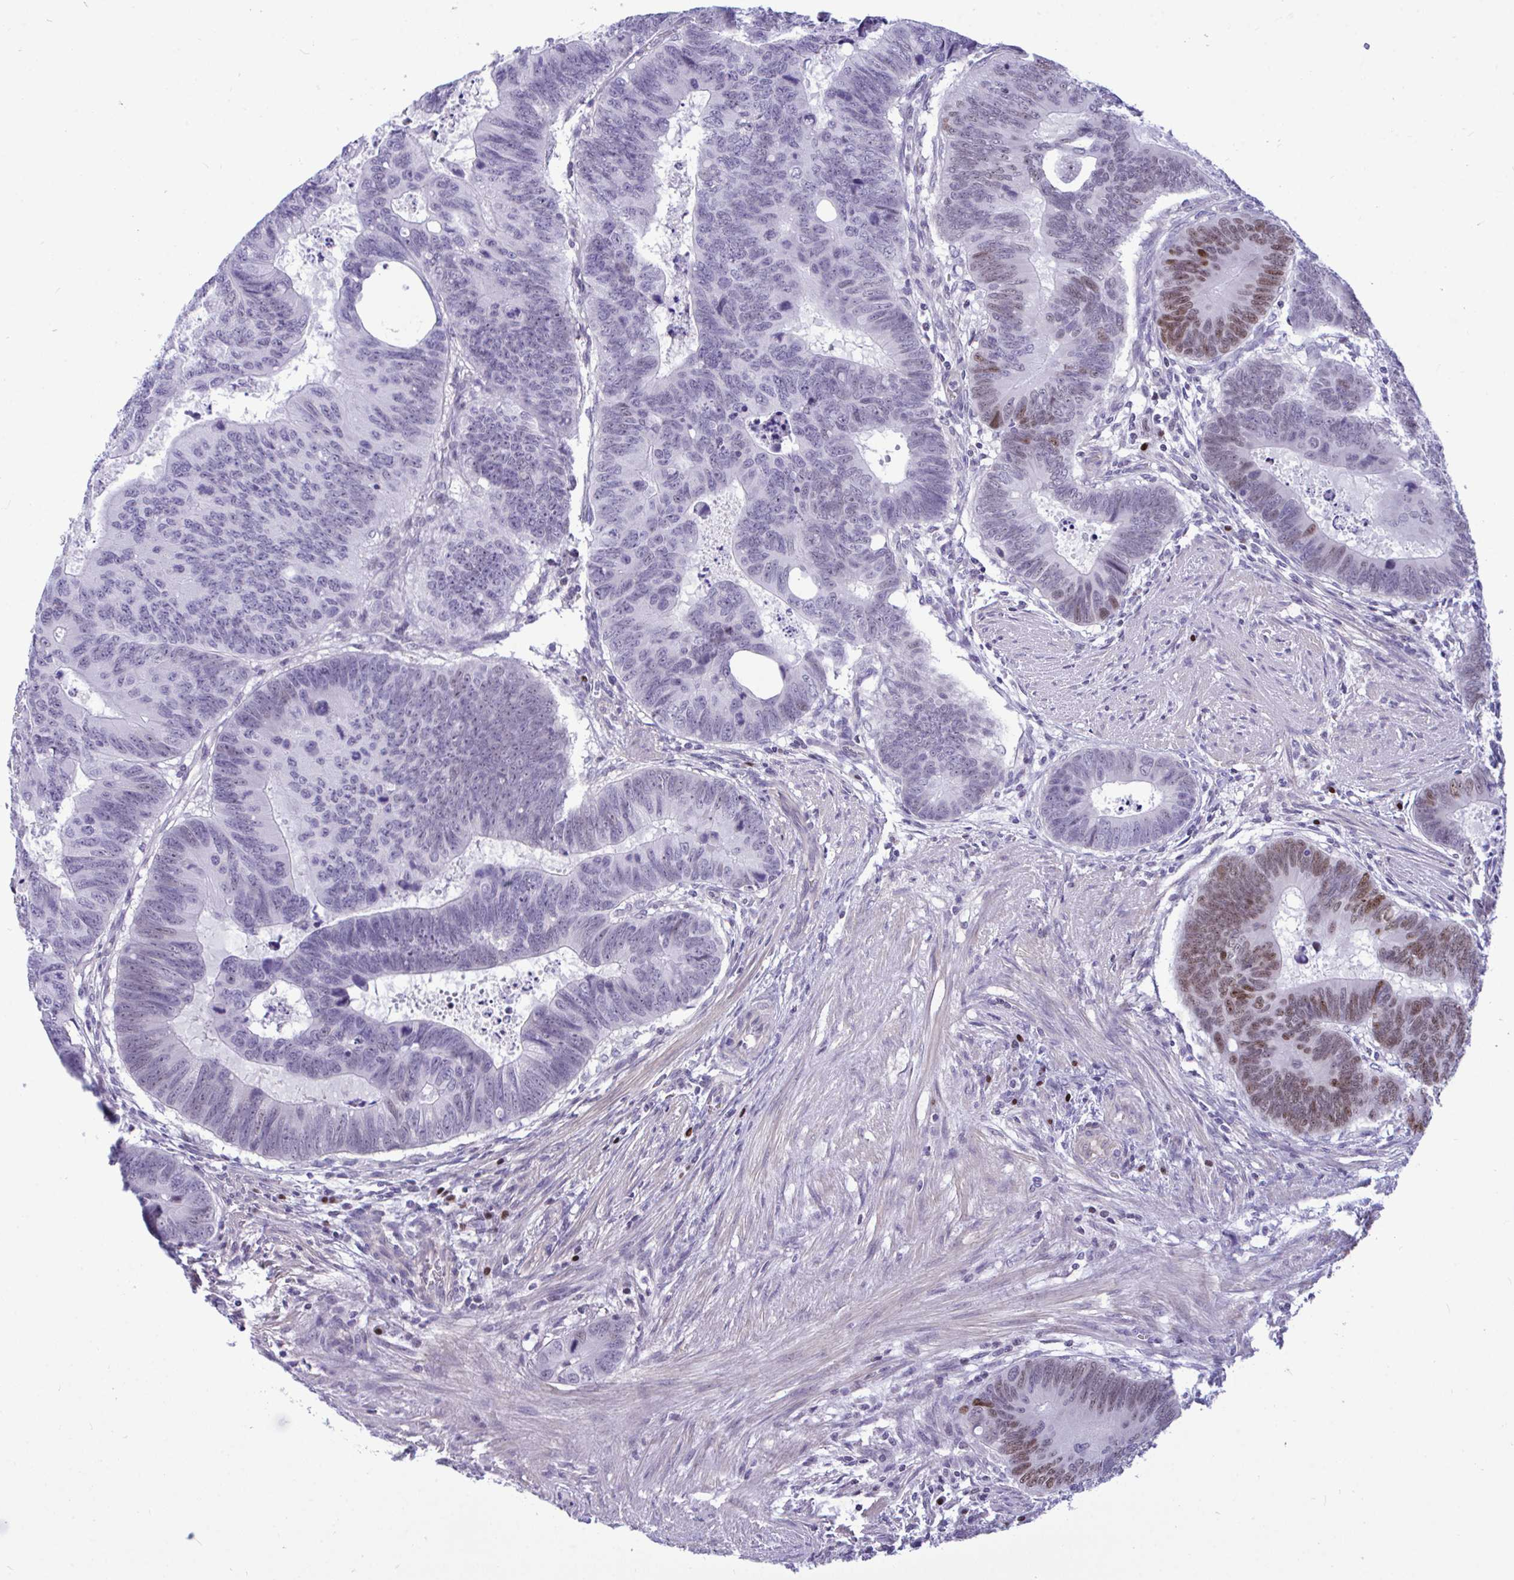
{"staining": {"intensity": "moderate", "quantity": "<25%", "location": "nuclear"}, "tissue": "colorectal cancer", "cell_type": "Tumor cells", "image_type": "cancer", "snomed": [{"axis": "morphology", "description": "Adenocarcinoma, NOS"}, {"axis": "topography", "description": "Colon"}], "caption": "Immunohistochemistry (IHC) of adenocarcinoma (colorectal) exhibits low levels of moderate nuclear staining in about <25% of tumor cells.", "gene": "SLC25A51", "patient": {"sex": "male", "age": 62}}